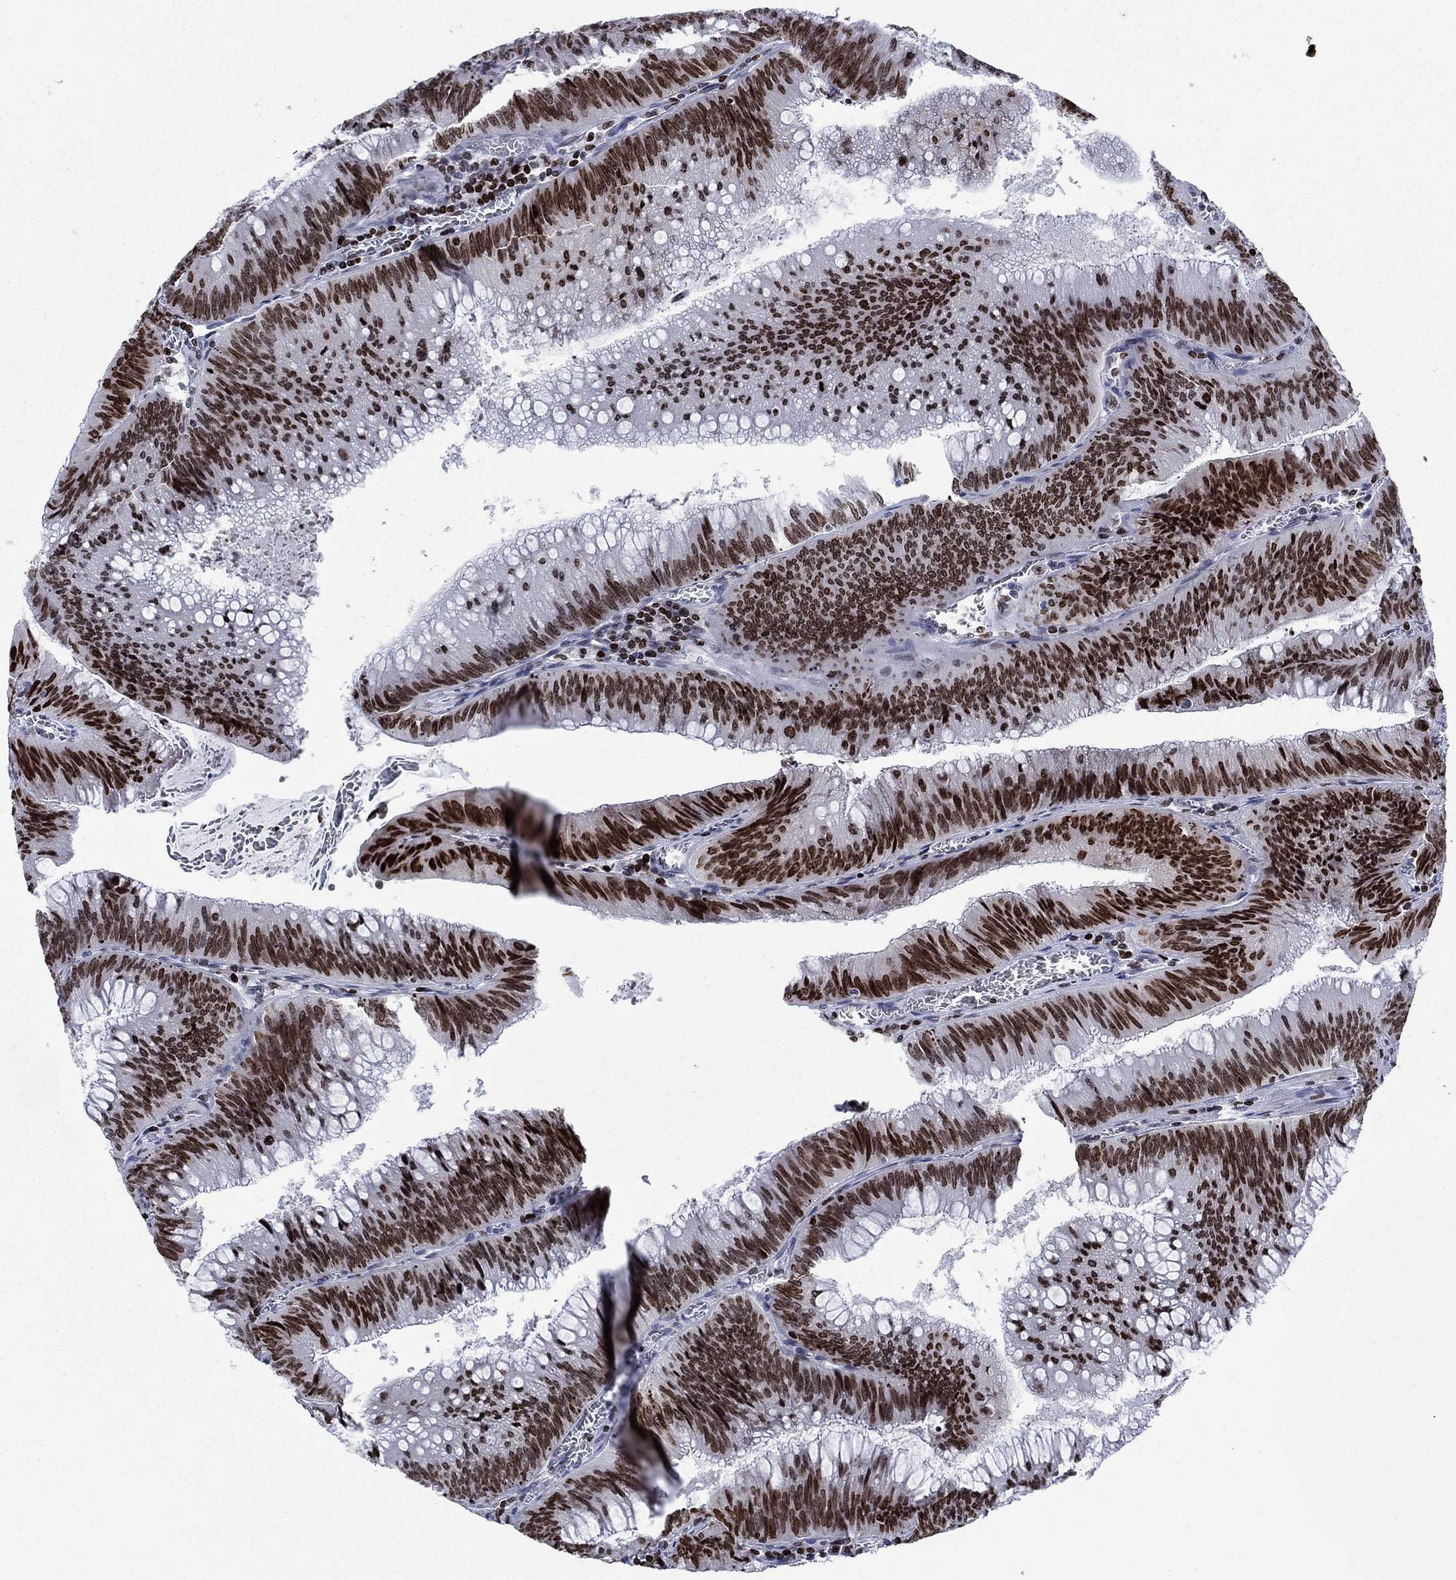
{"staining": {"intensity": "strong", "quantity": ">75%", "location": "nuclear"}, "tissue": "colorectal cancer", "cell_type": "Tumor cells", "image_type": "cancer", "snomed": [{"axis": "morphology", "description": "Adenocarcinoma, NOS"}, {"axis": "topography", "description": "Rectum"}], "caption": "Immunohistochemistry (IHC) histopathology image of neoplastic tissue: colorectal cancer stained using IHC shows high levels of strong protein expression localized specifically in the nuclear of tumor cells, appearing as a nuclear brown color.", "gene": "HMGA1", "patient": {"sex": "female", "age": 72}}